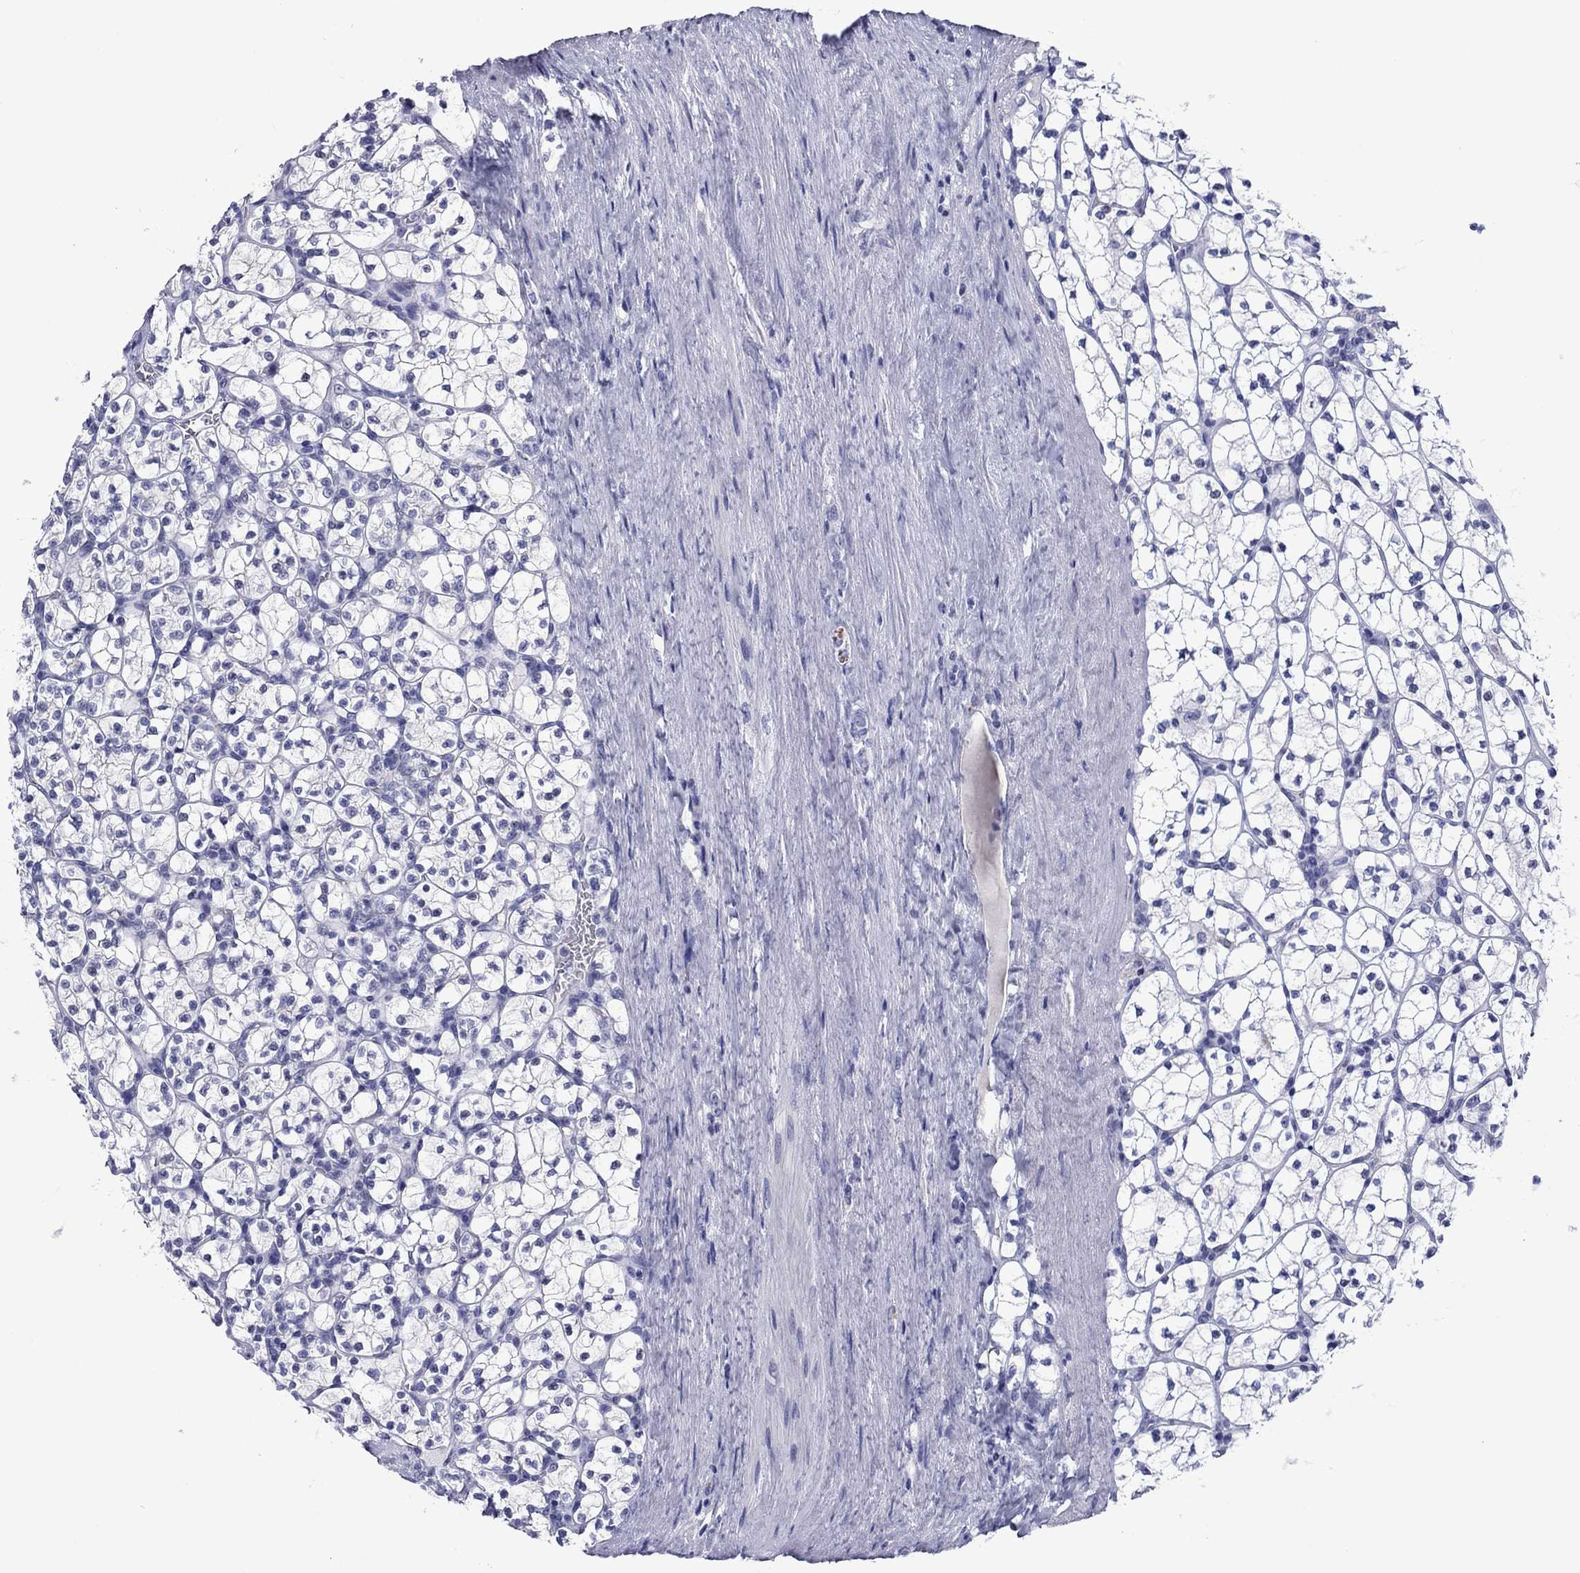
{"staining": {"intensity": "negative", "quantity": "none", "location": "none"}, "tissue": "renal cancer", "cell_type": "Tumor cells", "image_type": "cancer", "snomed": [{"axis": "morphology", "description": "Adenocarcinoma, NOS"}, {"axis": "topography", "description": "Kidney"}], "caption": "This is a image of immunohistochemistry staining of renal cancer (adenocarcinoma), which shows no staining in tumor cells. (DAB (3,3'-diaminobenzidine) IHC, high magnification).", "gene": "PIWIL1", "patient": {"sex": "female", "age": 89}}